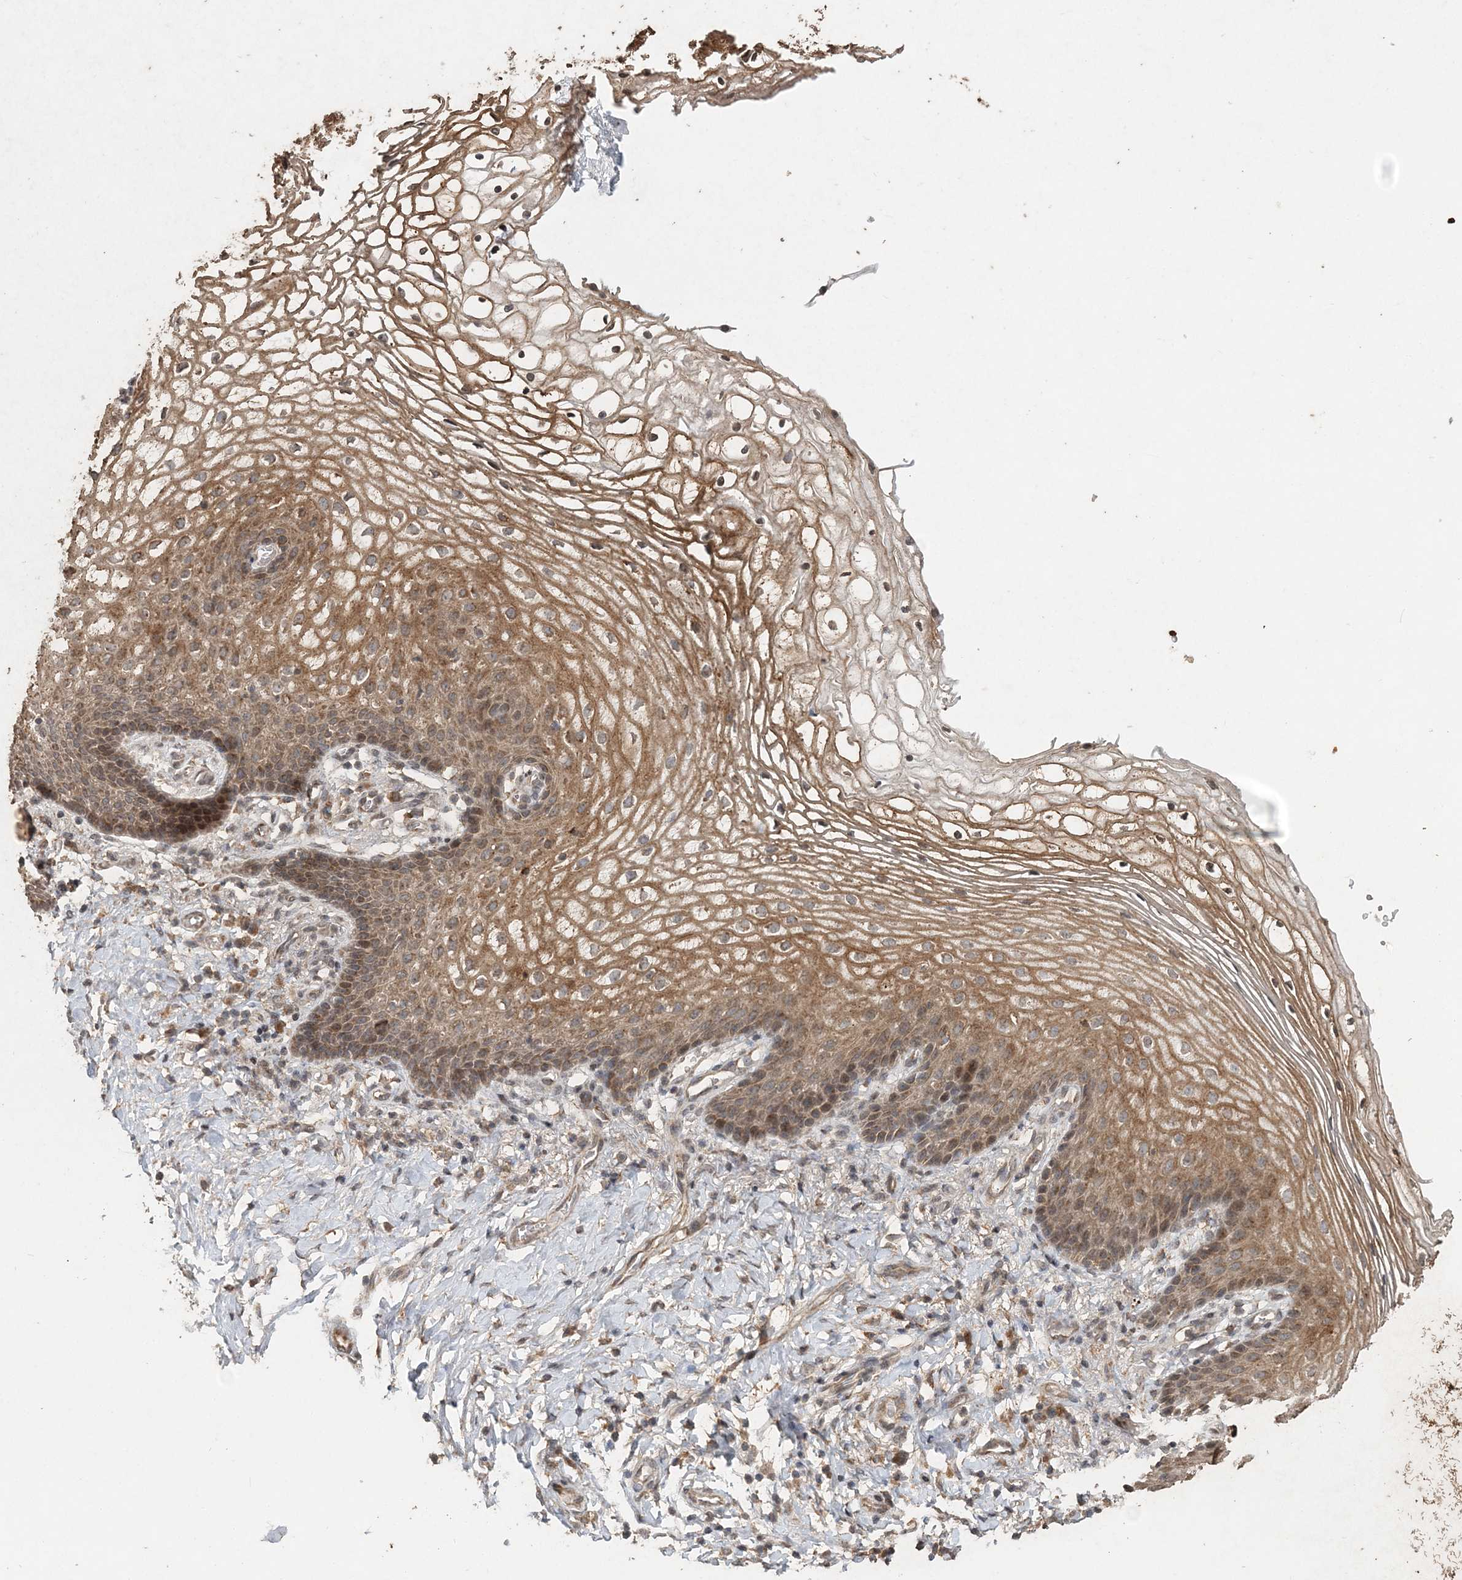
{"staining": {"intensity": "moderate", "quantity": ">75%", "location": "cytoplasmic/membranous,nuclear"}, "tissue": "vagina", "cell_type": "Squamous epithelial cells", "image_type": "normal", "snomed": [{"axis": "morphology", "description": "Normal tissue, NOS"}, {"axis": "topography", "description": "Vagina"}], "caption": "Immunohistochemistry of unremarkable vagina displays medium levels of moderate cytoplasmic/membranous,nuclear staining in about >75% of squamous epithelial cells.", "gene": "RAB14", "patient": {"sex": "female", "age": 60}}